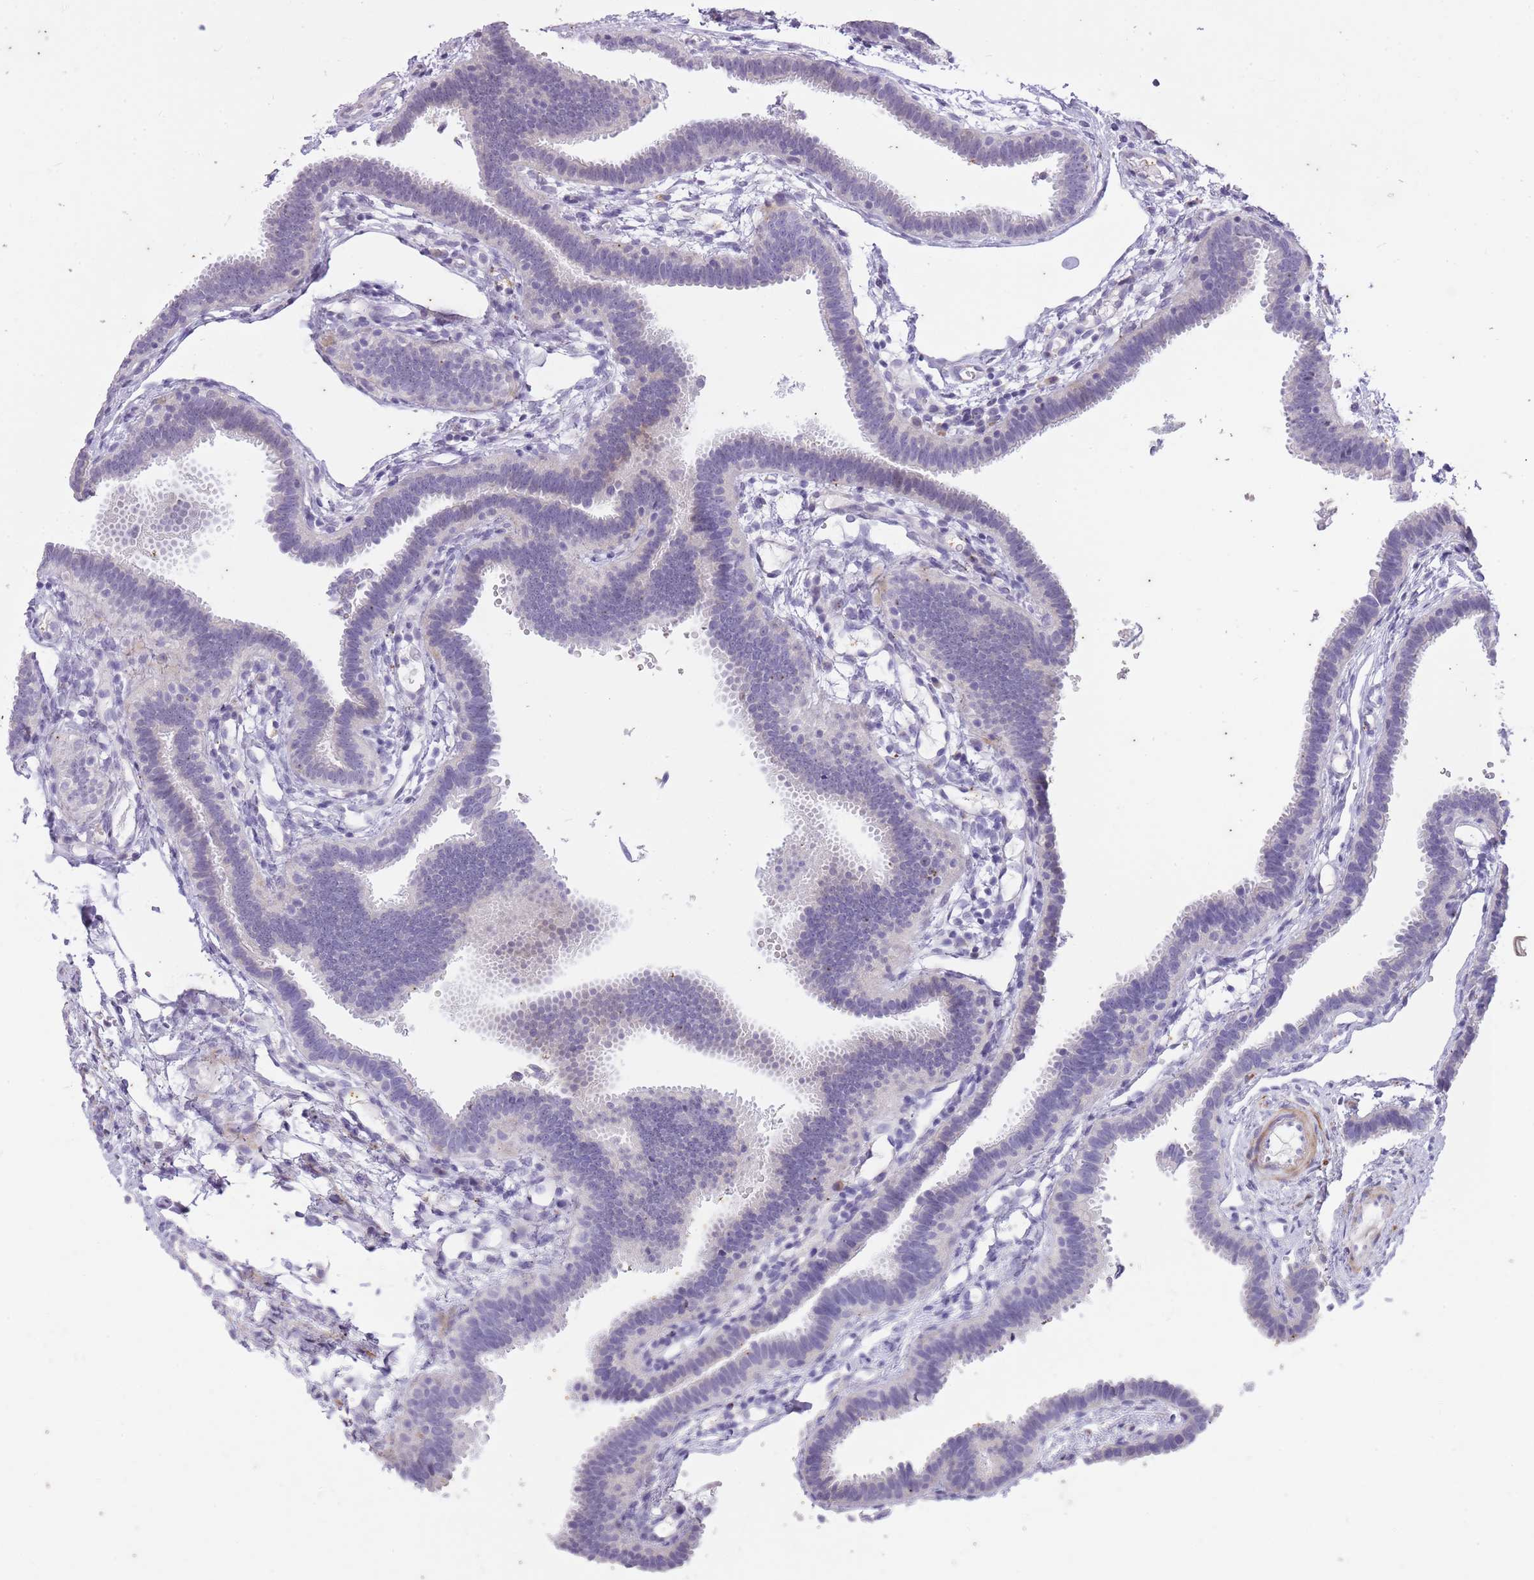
{"staining": {"intensity": "negative", "quantity": "none", "location": "none"}, "tissue": "fallopian tube", "cell_type": "Glandular cells", "image_type": "normal", "snomed": [{"axis": "morphology", "description": "Normal tissue, NOS"}, {"axis": "topography", "description": "Fallopian tube"}], "caption": "Immunohistochemical staining of normal human fallopian tube reveals no significant expression in glandular cells.", "gene": "CNTNAP3B", "patient": {"sex": "female", "age": 37}}